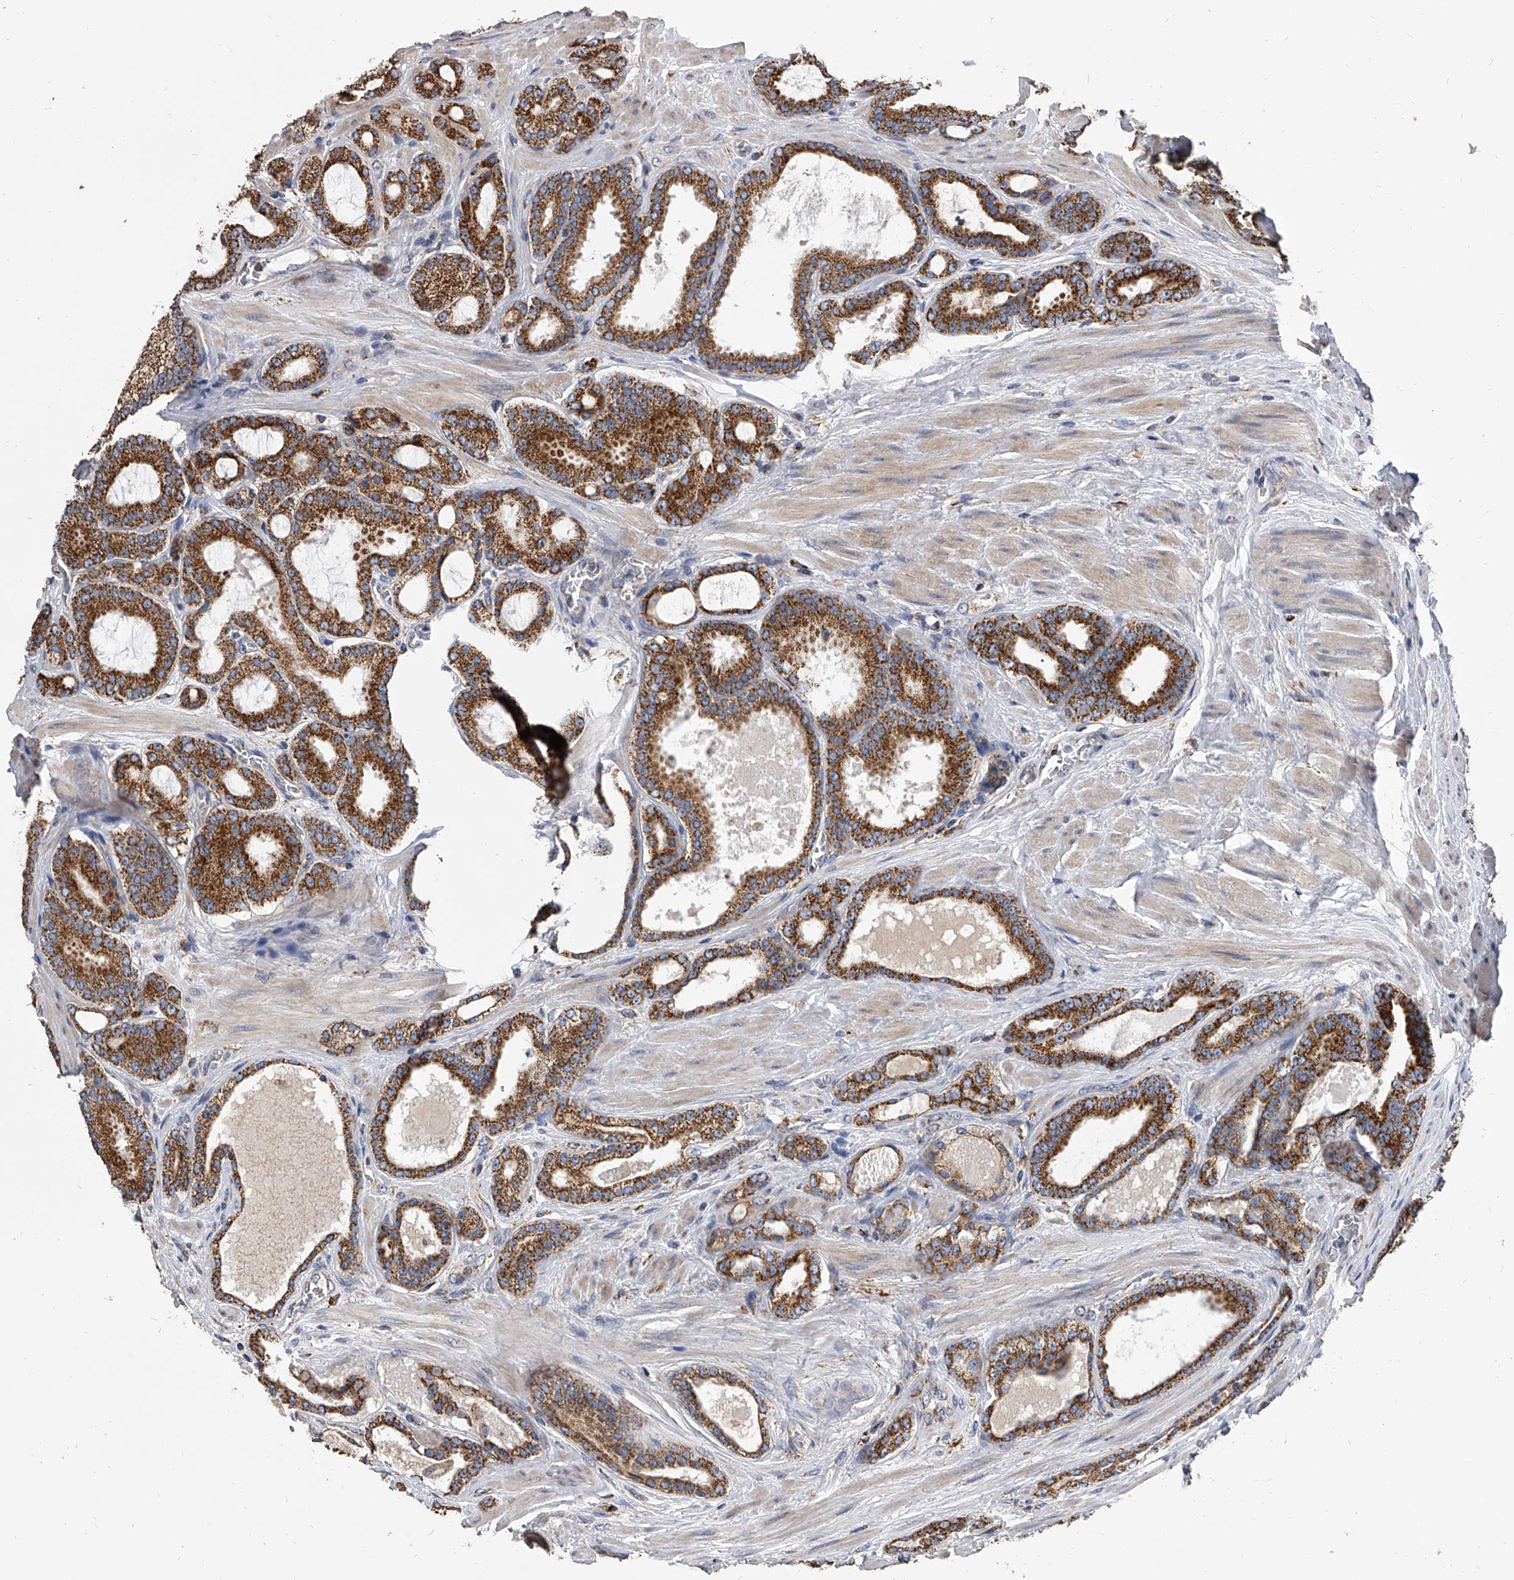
{"staining": {"intensity": "strong", "quantity": ">75%", "location": "cytoplasmic/membranous"}, "tissue": "prostate cancer", "cell_type": "Tumor cells", "image_type": "cancer", "snomed": [{"axis": "morphology", "description": "Adenocarcinoma, High grade"}, {"axis": "topography", "description": "Prostate"}], "caption": "This micrograph reveals immunohistochemistry staining of high-grade adenocarcinoma (prostate), with high strong cytoplasmic/membranous expression in about >75% of tumor cells.", "gene": "MRPL28", "patient": {"sex": "male", "age": 60}}